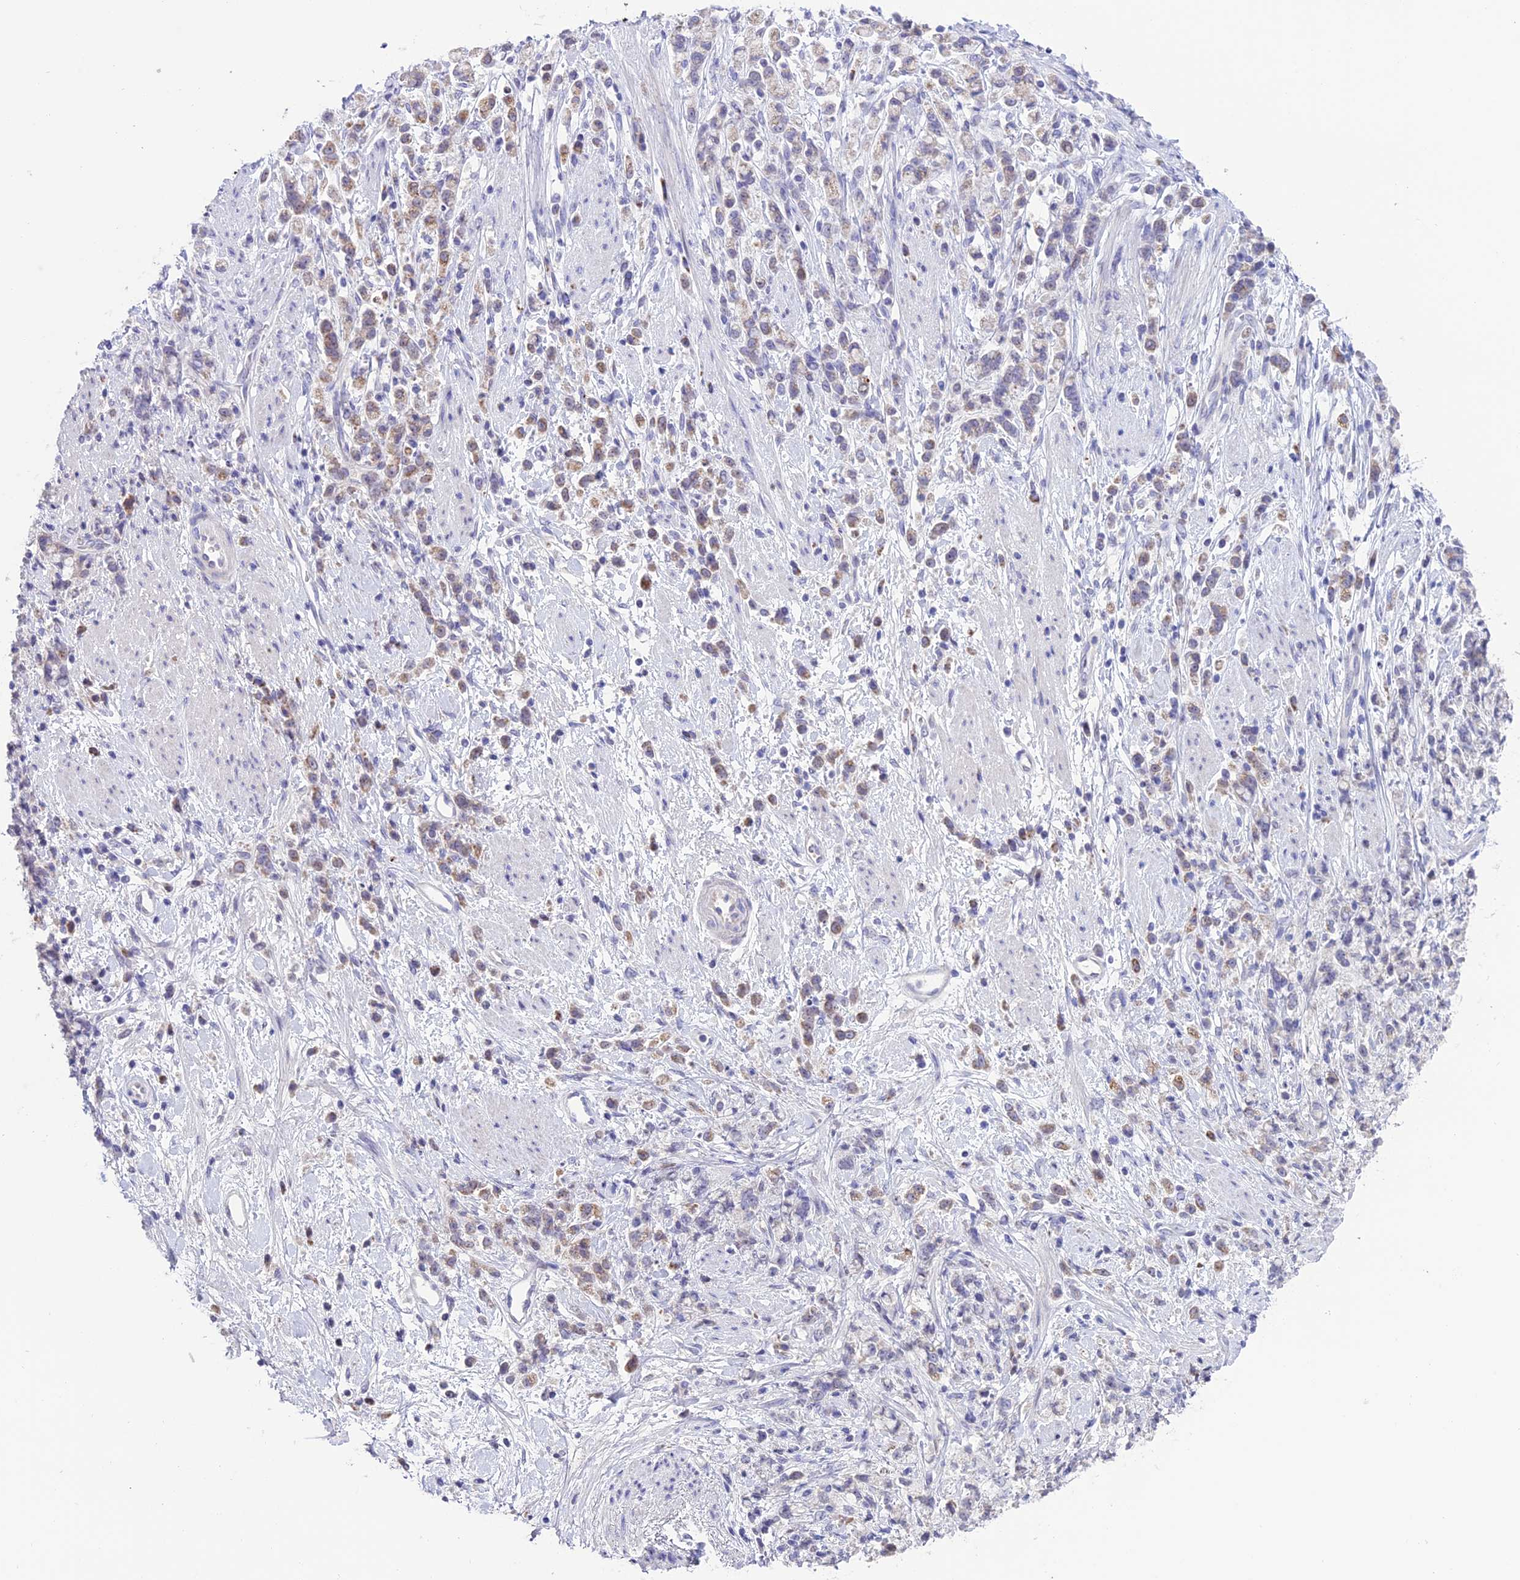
{"staining": {"intensity": "weak", "quantity": "25%-75%", "location": "cytoplasmic/membranous"}, "tissue": "stomach cancer", "cell_type": "Tumor cells", "image_type": "cancer", "snomed": [{"axis": "morphology", "description": "Adenocarcinoma, NOS"}, {"axis": "topography", "description": "Stomach"}], "caption": "A brown stain labels weak cytoplasmic/membranous staining of a protein in adenocarcinoma (stomach) tumor cells. The staining was performed using DAB, with brown indicating positive protein expression. Nuclei are stained blue with hematoxylin.", "gene": "SLC10A1", "patient": {"sex": "female", "age": 60}}